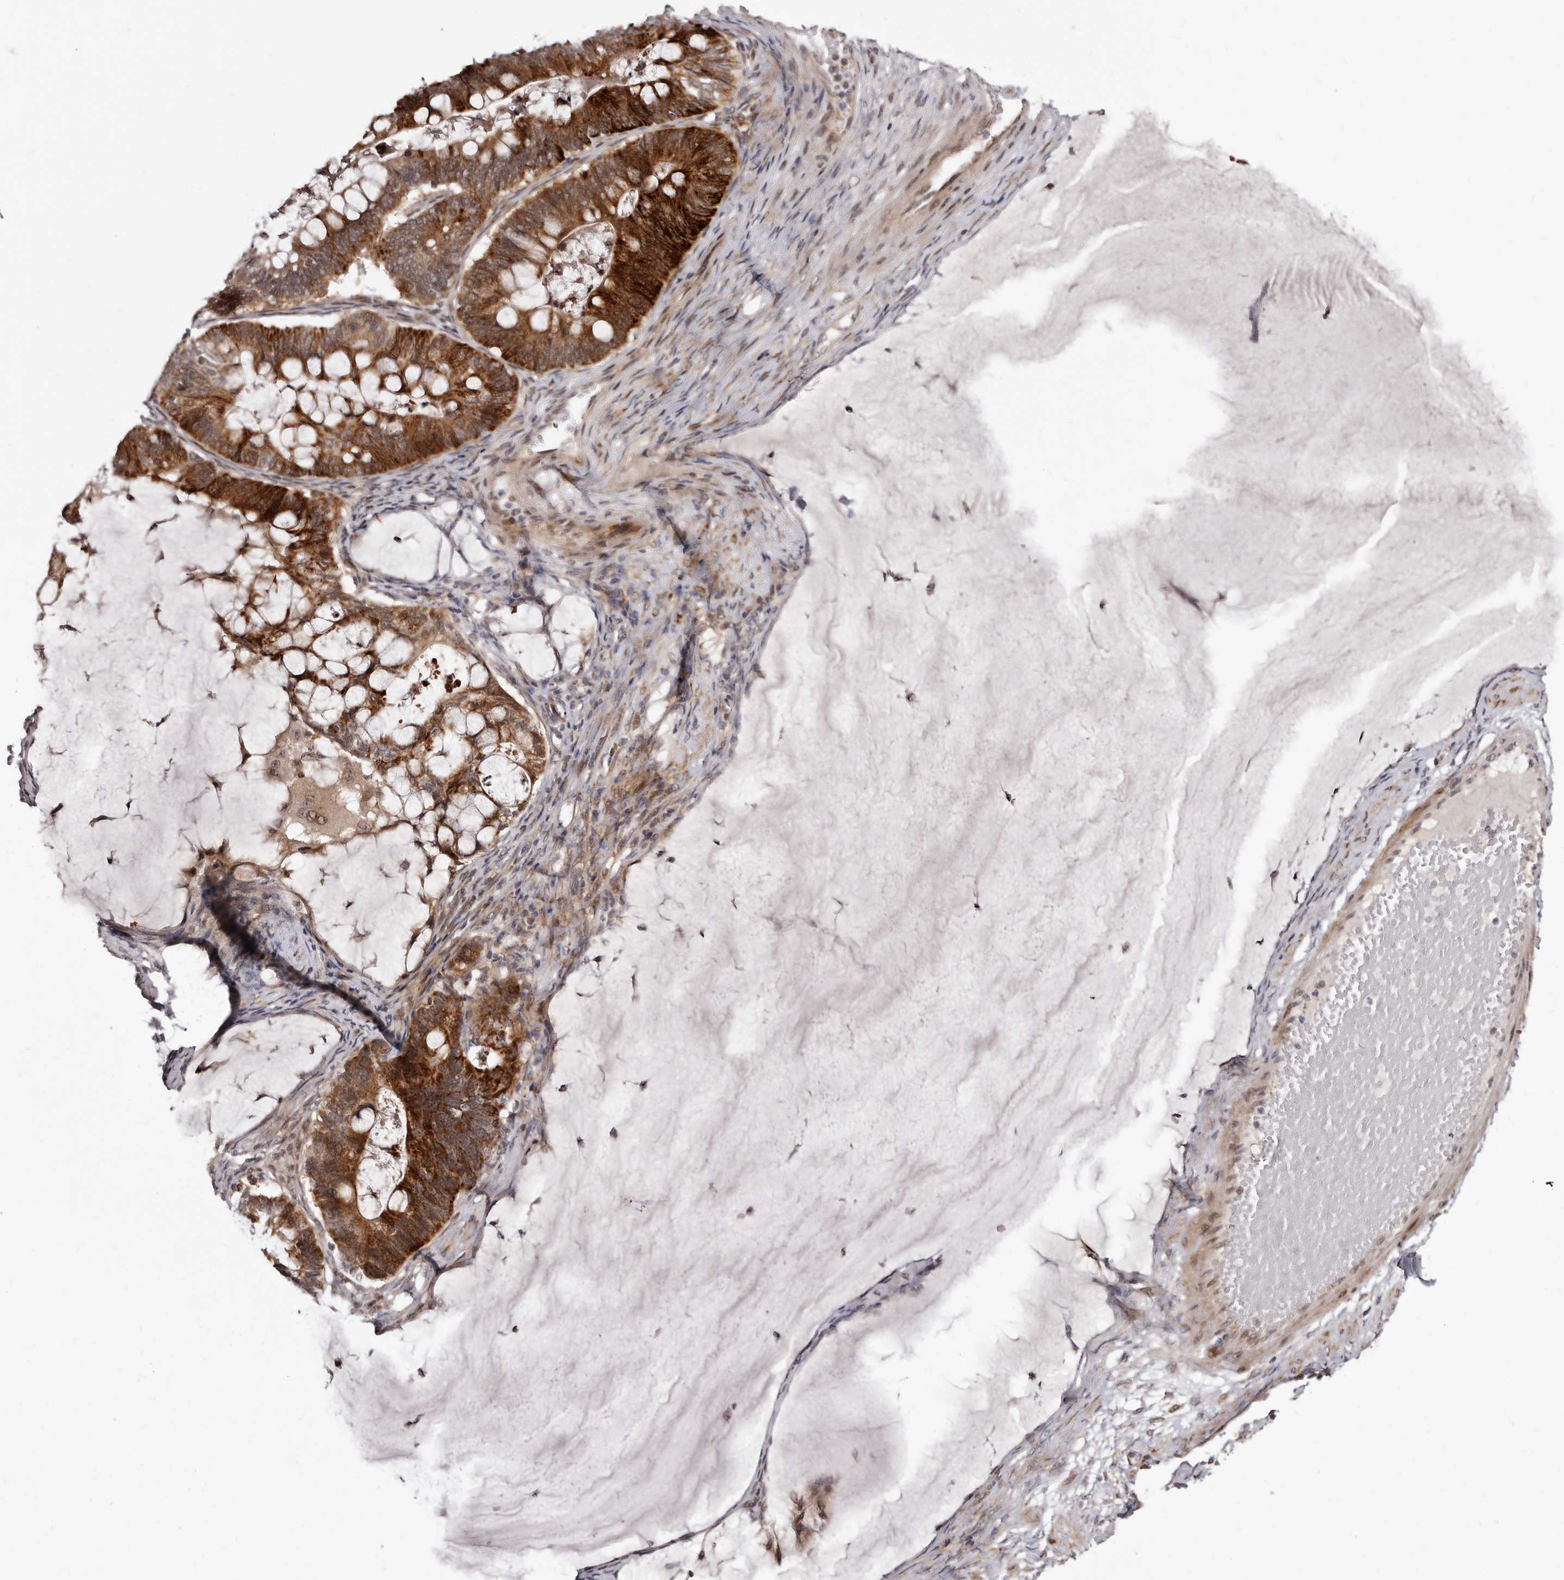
{"staining": {"intensity": "strong", "quantity": ">75%", "location": "cytoplasmic/membranous,nuclear"}, "tissue": "ovarian cancer", "cell_type": "Tumor cells", "image_type": "cancer", "snomed": [{"axis": "morphology", "description": "Cystadenocarcinoma, mucinous, NOS"}, {"axis": "topography", "description": "Ovary"}], "caption": "The micrograph shows staining of mucinous cystadenocarcinoma (ovarian), revealing strong cytoplasmic/membranous and nuclear protein staining (brown color) within tumor cells.", "gene": "PHF20L1", "patient": {"sex": "female", "age": 61}}